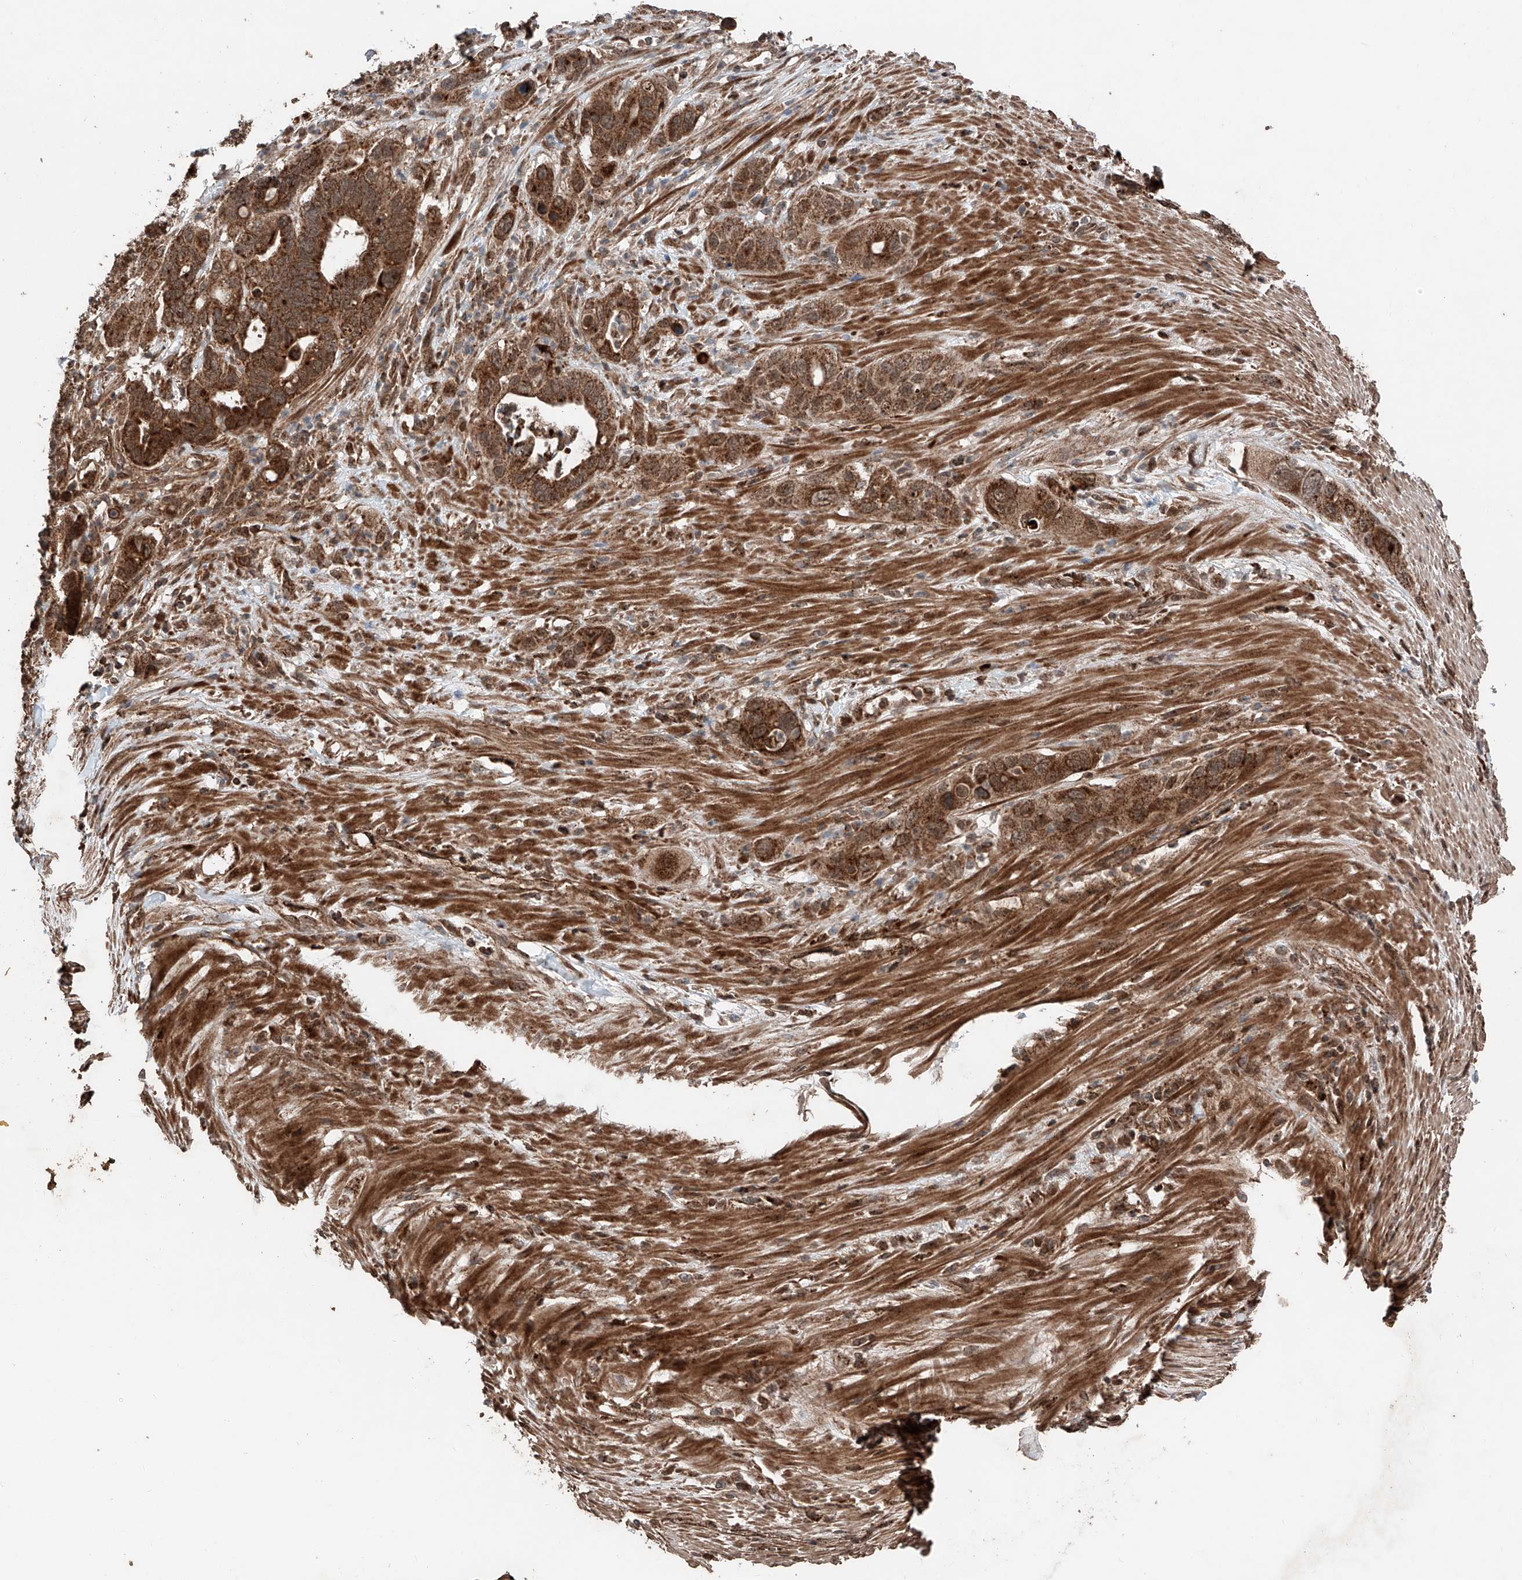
{"staining": {"intensity": "strong", "quantity": ">75%", "location": "cytoplasmic/membranous"}, "tissue": "pancreatic cancer", "cell_type": "Tumor cells", "image_type": "cancer", "snomed": [{"axis": "morphology", "description": "Adenocarcinoma, NOS"}, {"axis": "topography", "description": "Pancreas"}], "caption": "Strong cytoplasmic/membranous staining is present in approximately >75% of tumor cells in pancreatic adenocarcinoma.", "gene": "ZSCAN29", "patient": {"sex": "female", "age": 71}}